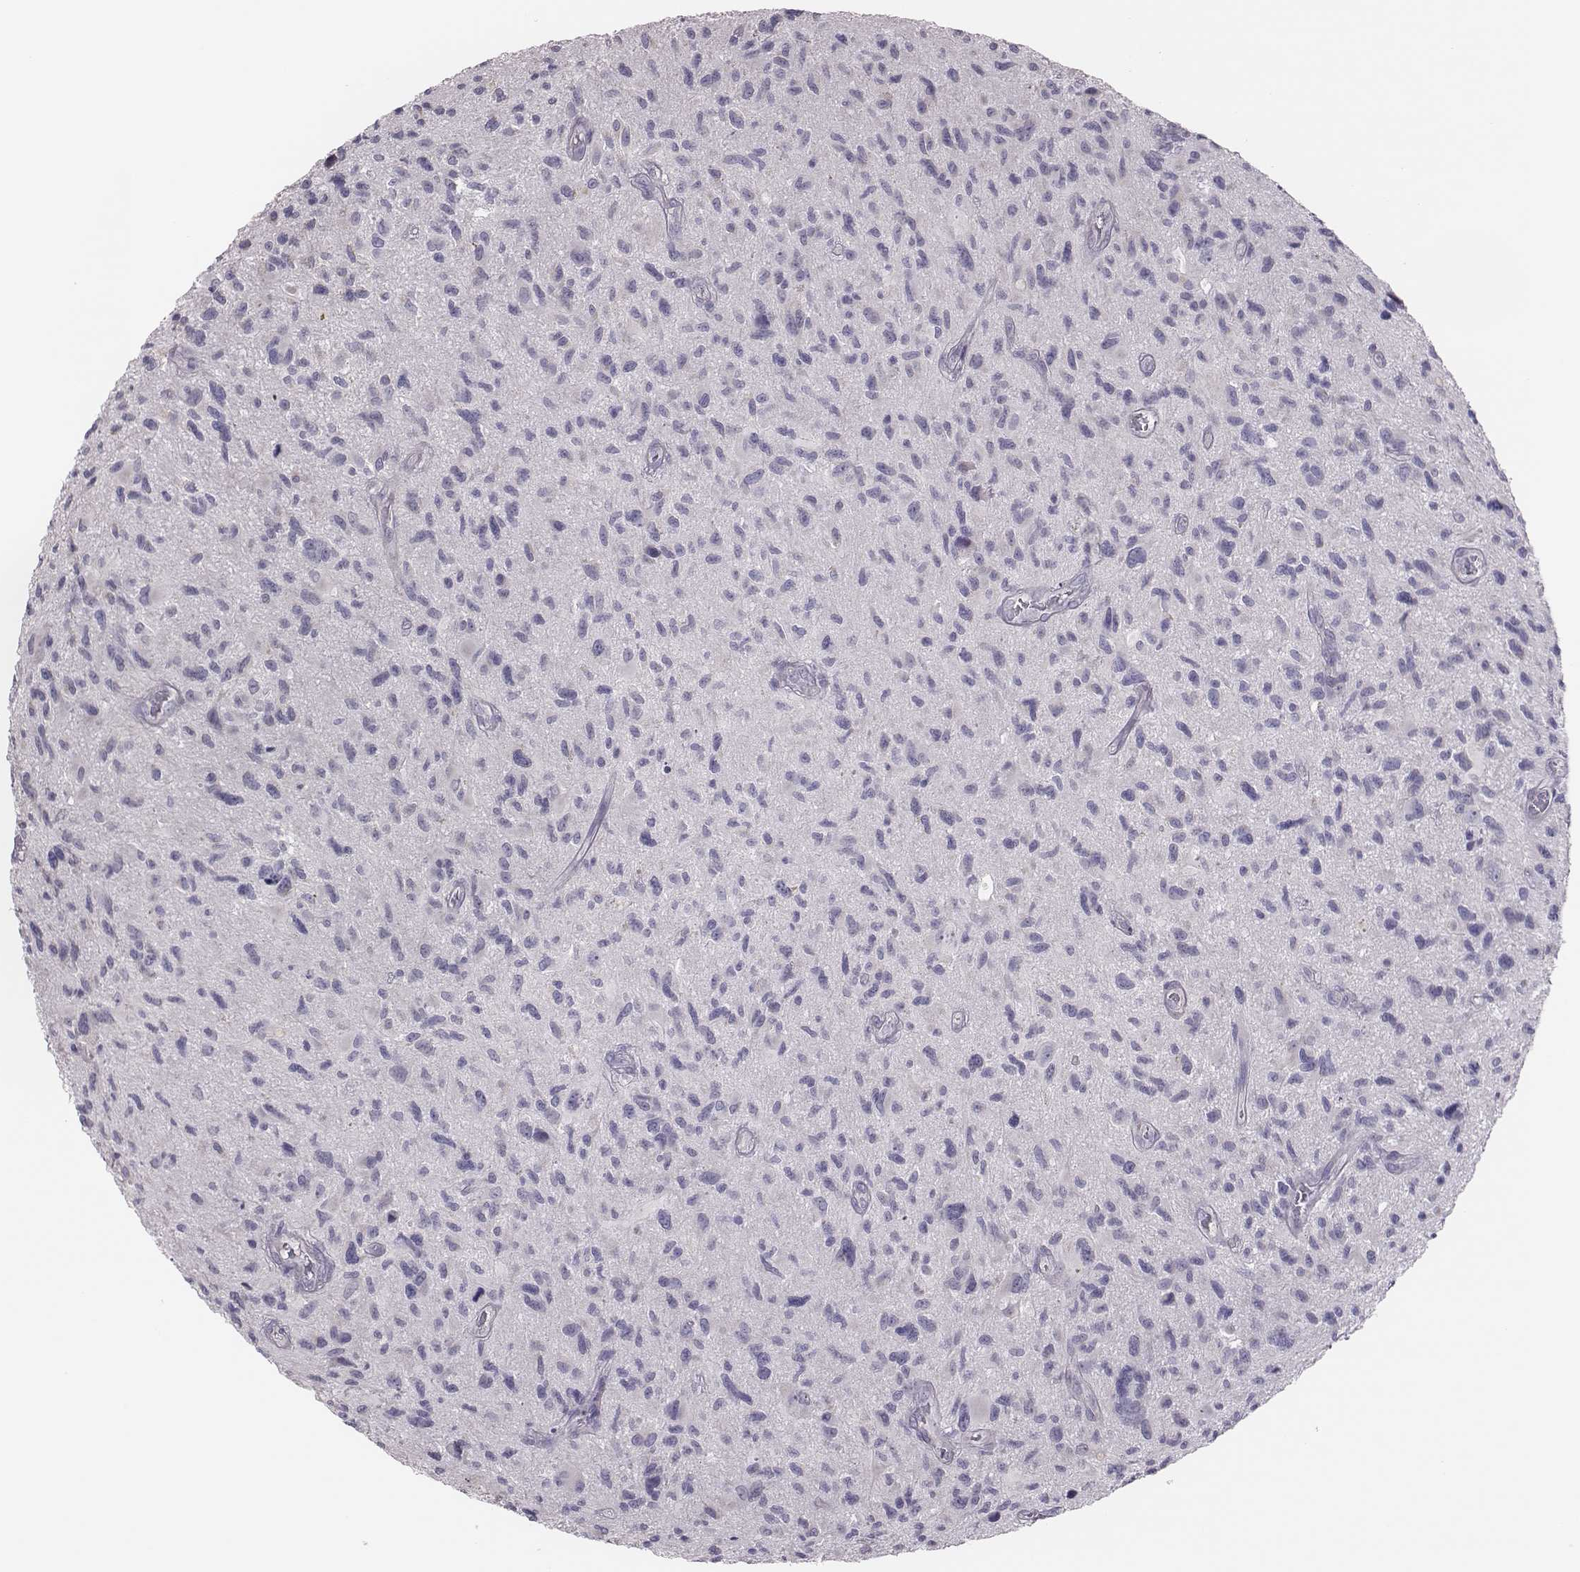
{"staining": {"intensity": "negative", "quantity": "none", "location": "none"}, "tissue": "glioma", "cell_type": "Tumor cells", "image_type": "cancer", "snomed": [{"axis": "morphology", "description": "Glioma, malignant, NOS"}, {"axis": "morphology", "description": "Glioma, malignant, High grade"}, {"axis": "topography", "description": "Brain"}], "caption": "Photomicrograph shows no significant protein positivity in tumor cells of malignant glioma (high-grade).", "gene": "SCML2", "patient": {"sex": "female", "age": 71}}